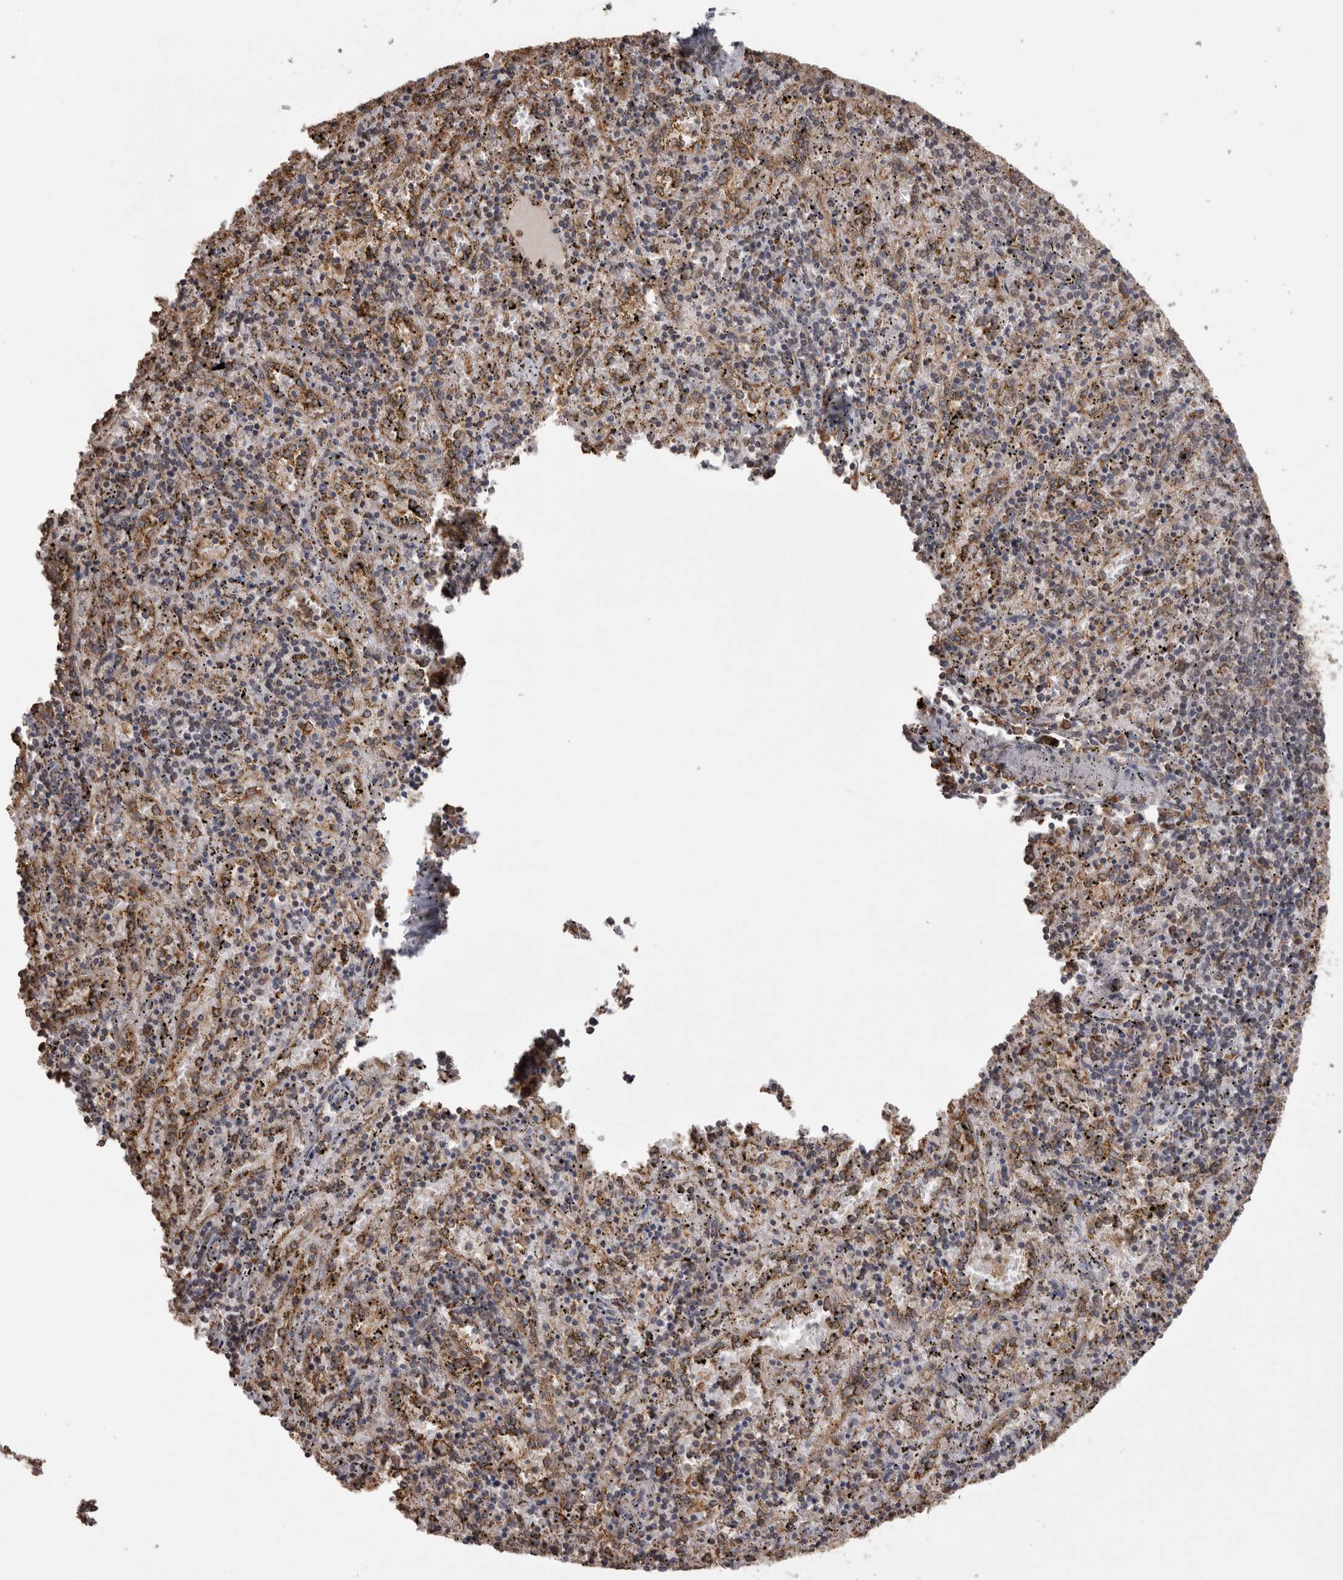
{"staining": {"intensity": "moderate", "quantity": "25%-75%", "location": "cytoplasmic/membranous"}, "tissue": "spleen", "cell_type": "Cells in red pulp", "image_type": "normal", "snomed": [{"axis": "morphology", "description": "Normal tissue, NOS"}, {"axis": "topography", "description": "Spleen"}], "caption": "Approximately 25%-75% of cells in red pulp in normal spleen display moderate cytoplasmic/membranous protein staining as visualized by brown immunohistochemical staining.", "gene": "PON2", "patient": {"sex": "male", "age": 11}}